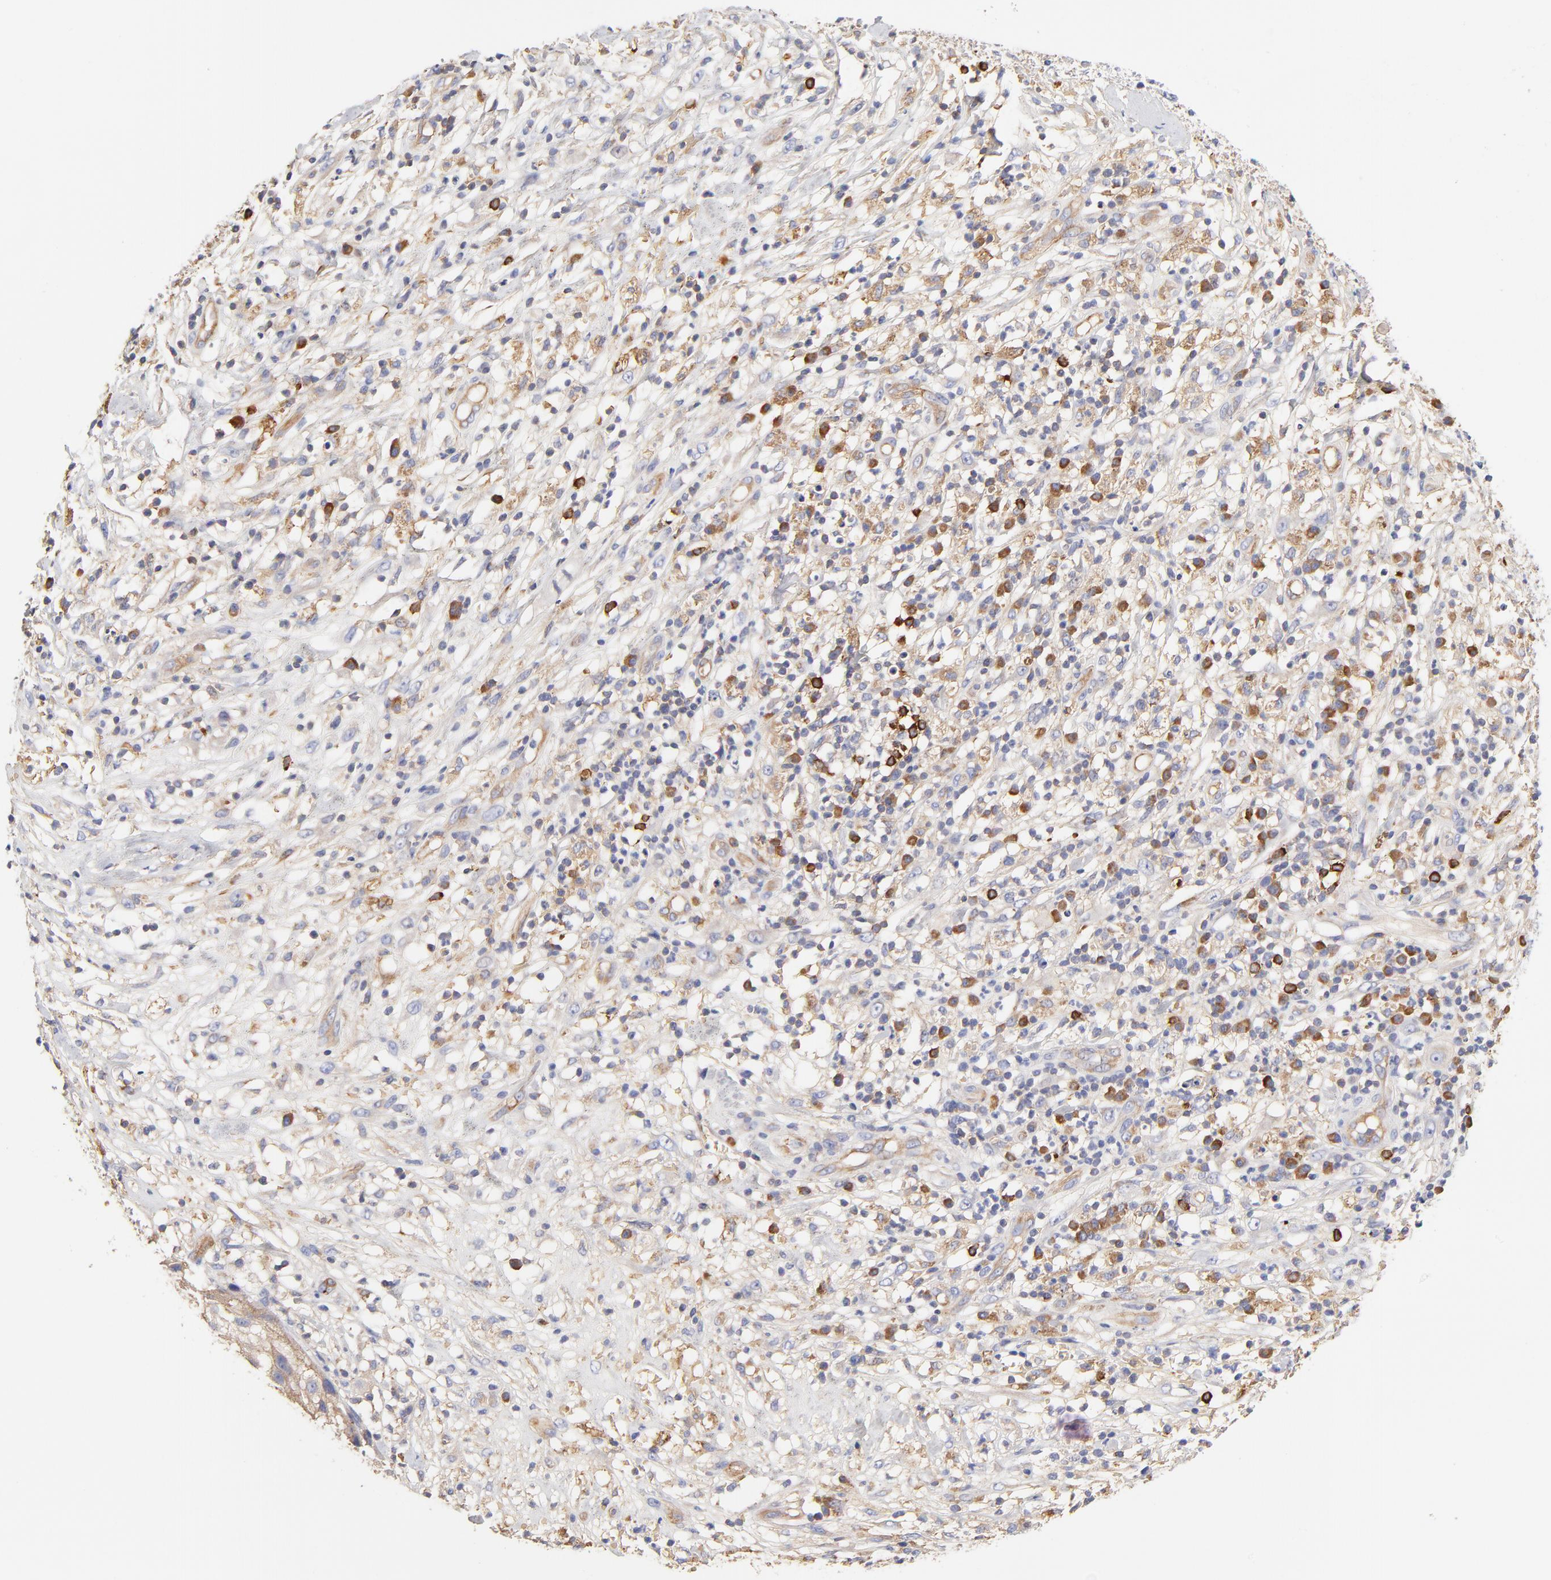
{"staining": {"intensity": "weak", "quantity": ">75%", "location": "cytoplasmic/membranous"}, "tissue": "melanoma", "cell_type": "Tumor cells", "image_type": "cancer", "snomed": [{"axis": "morphology", "description": "Necrosis, NOS"}, {"axis": "morphology", "description": "Malignant melanoma, NOS"}, {"axis": "topography", "description": "Skin"}], "caption": "Weak cytoplasmic/membranous staining is identified in about >75% of tumor cells in malignant melanoma.", "gene": "CD2AP", "patient": {"sex": "female", "age": 87}}